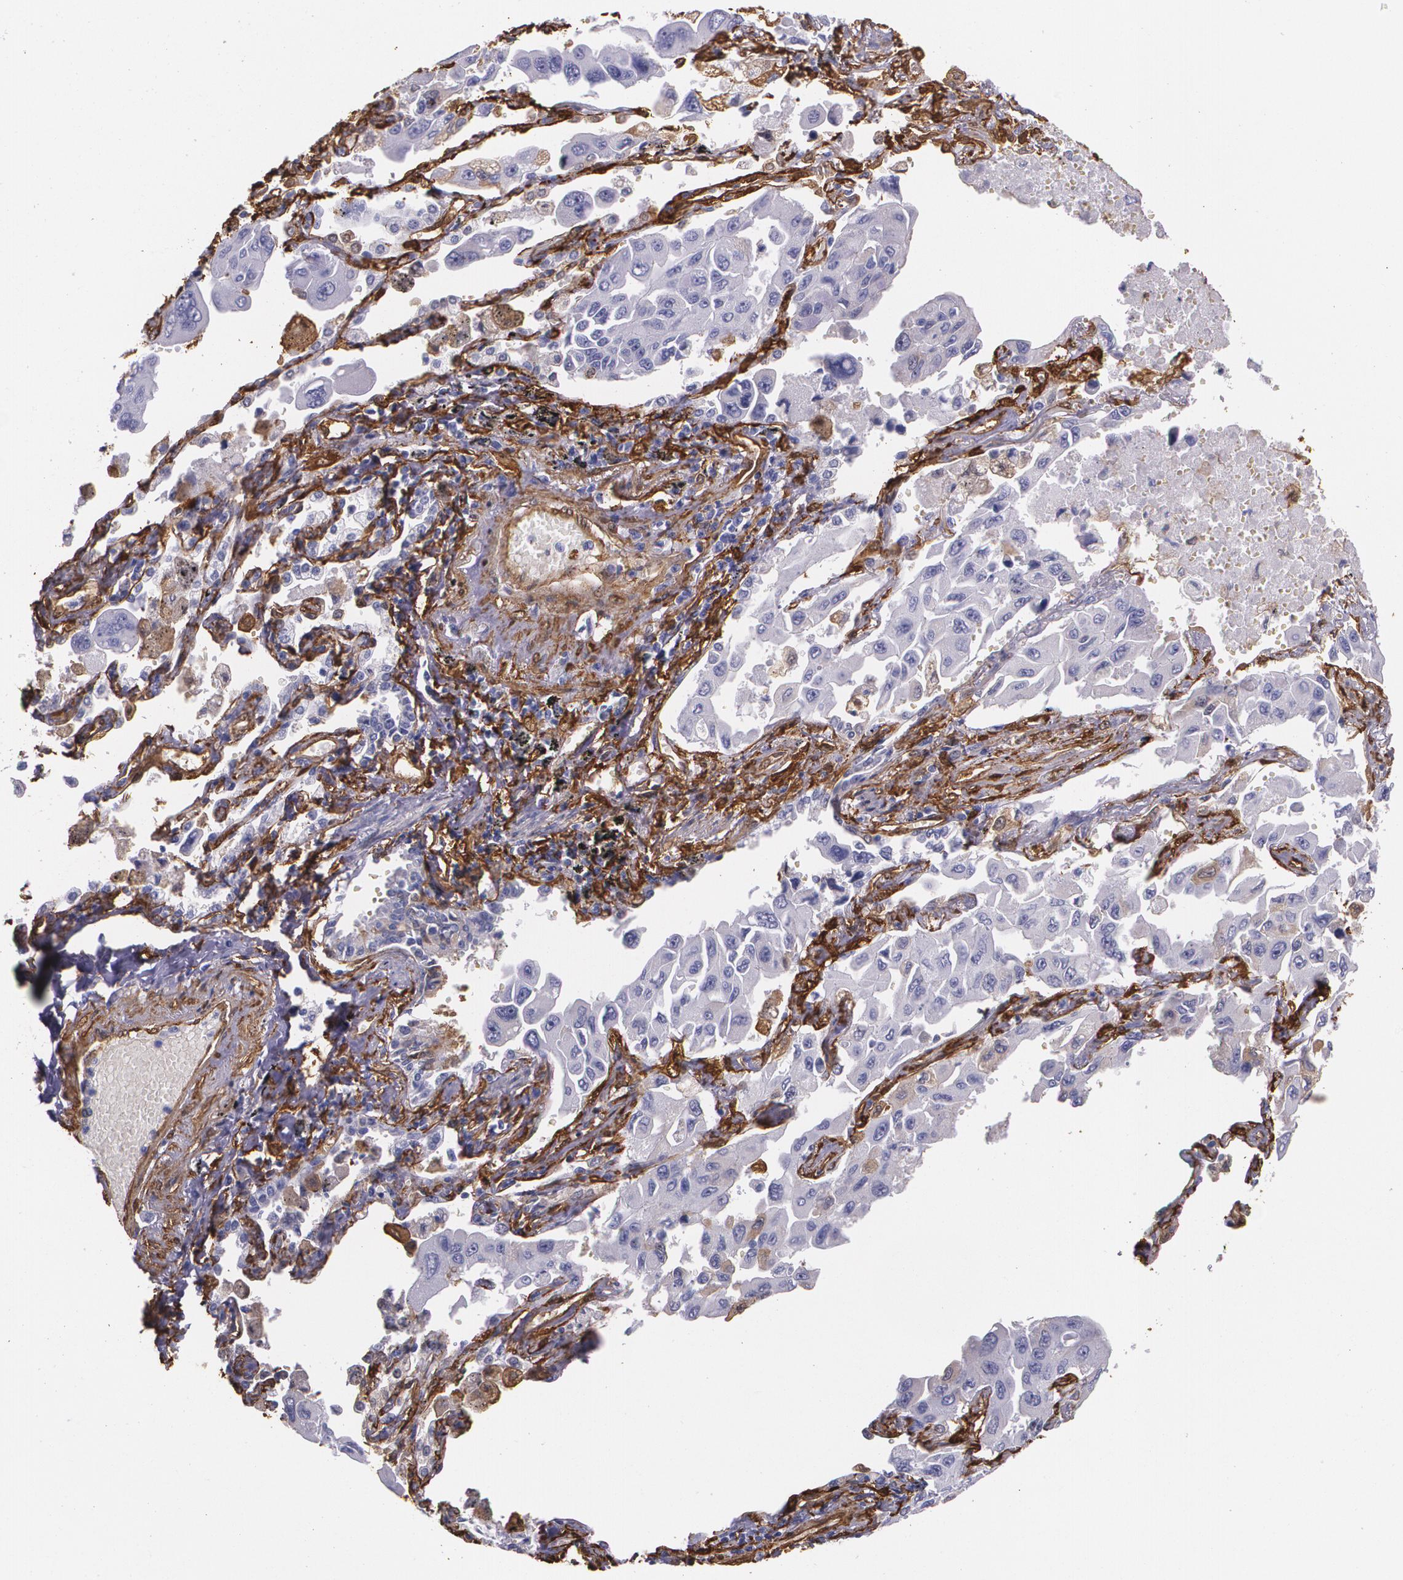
{"staining": {"intensity": "negative", "quantity": "none", "location": "none"}, "tissue": "lung cancer", "cell_type": "Tumor cells", "image_type": "cancer", "snomed": [{"axis": "morphology", "description": "Adenocarcinoma, NOS"}, {"axis": "topography", "description": "Lung"}], "caption": "Immunohistochemistry (IHC) image of neoplastic tissue: lung cancer stained with DAB shows no significant protein expression in tumor cells.", "gene": "MMP2", "patient": {"sex": "male", "age": 64}}